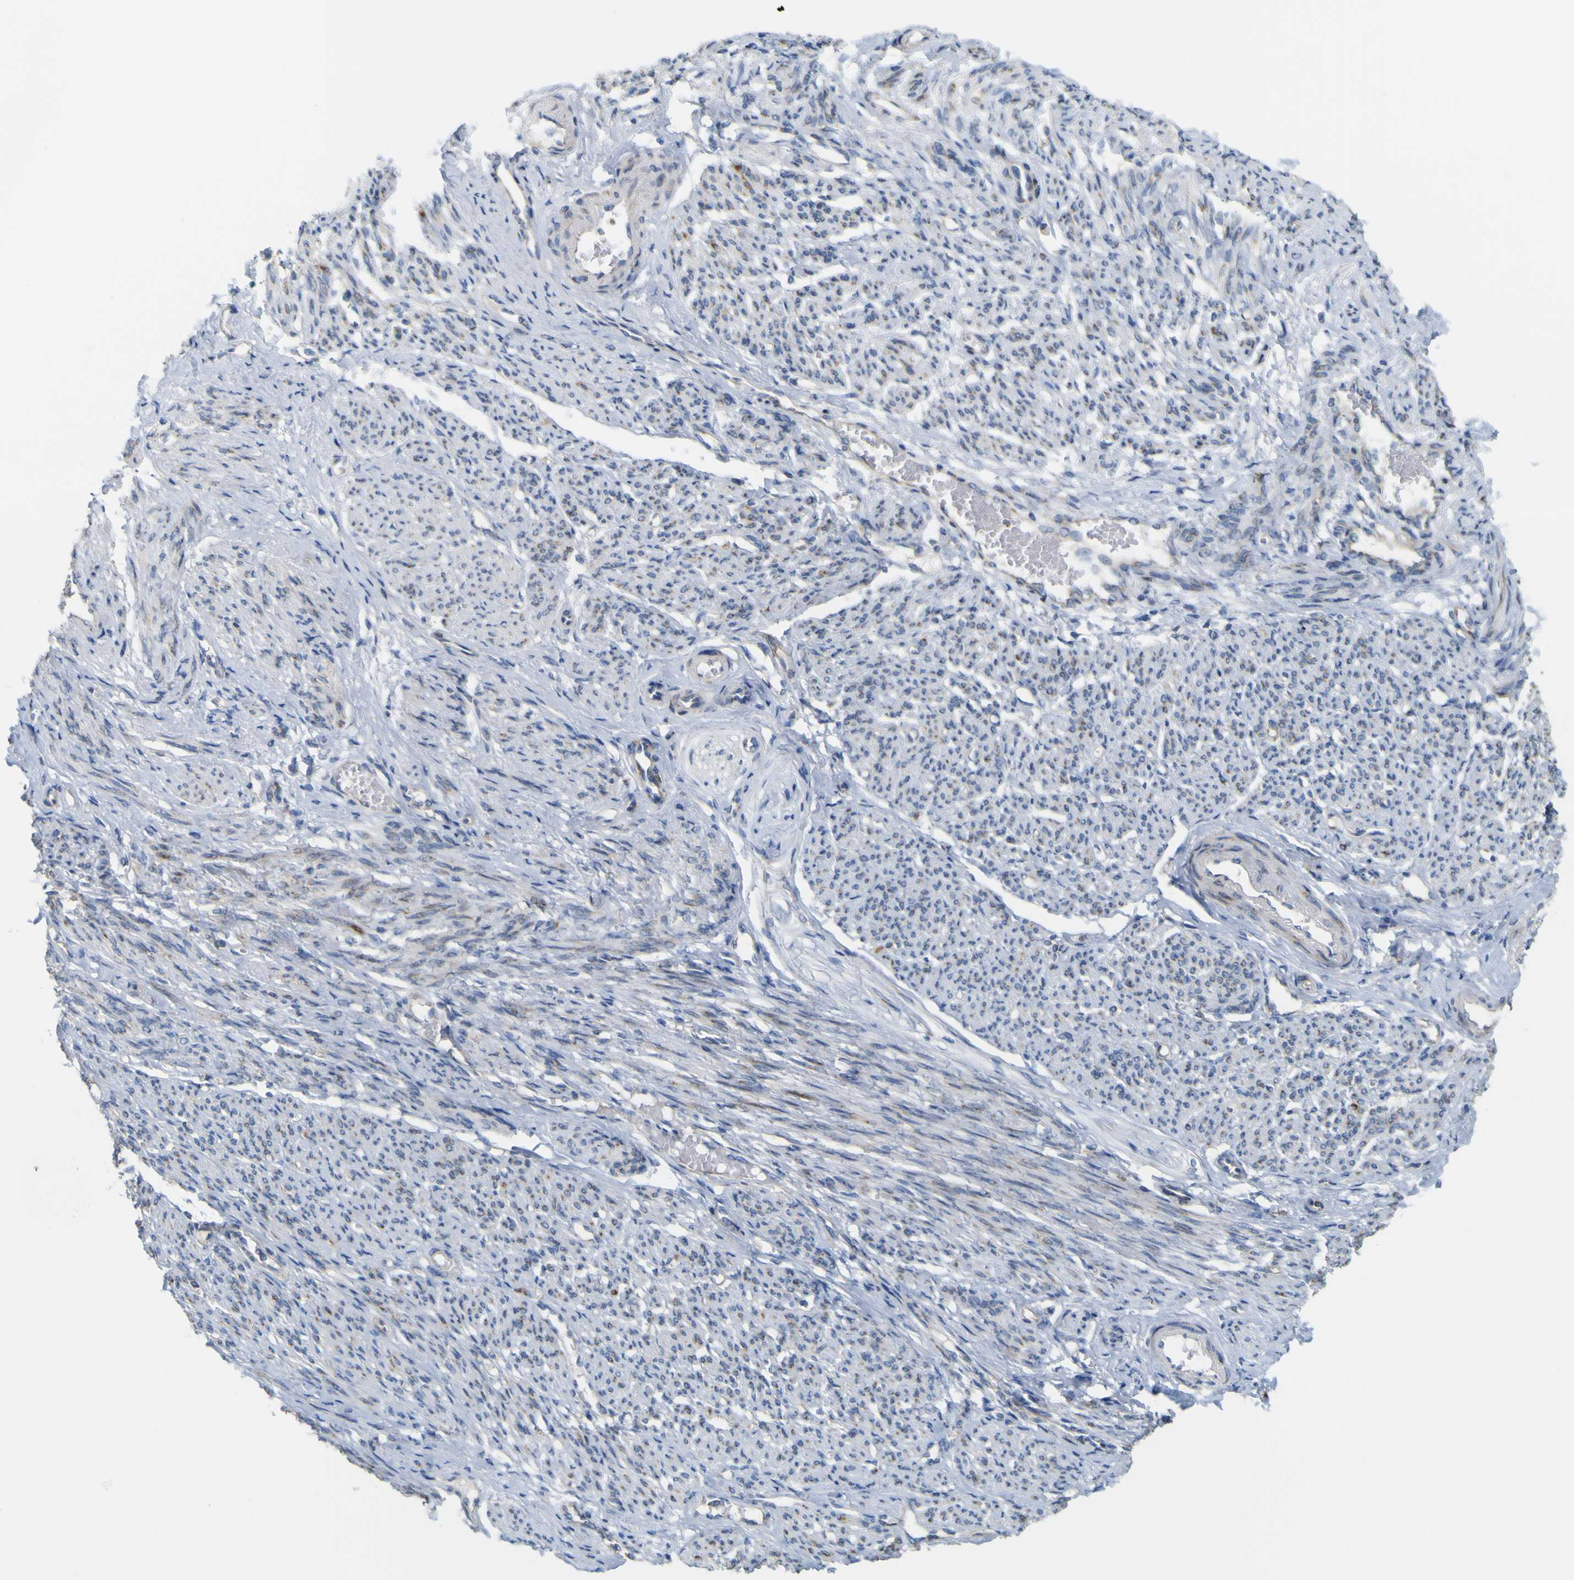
{"staining": {"intensity": "negative", "quantity": "none", "location": "none"}, "tissue": "smooth muscle", "cell_type": "Smooth muscle cells", "image_type": "normal", "snomed": [{"axis": "morphology", "description": "Normal tissue, NOS"}, {"axis": "topography", "description": "Smooth muscle"}], "caption": "A micrograph of human smooth muscle is negative for staining in smooth muscle cells. Nuclei are stained in blue.", "gene": "IGF2R", "patient": {"sex": "female", "age": 65}}